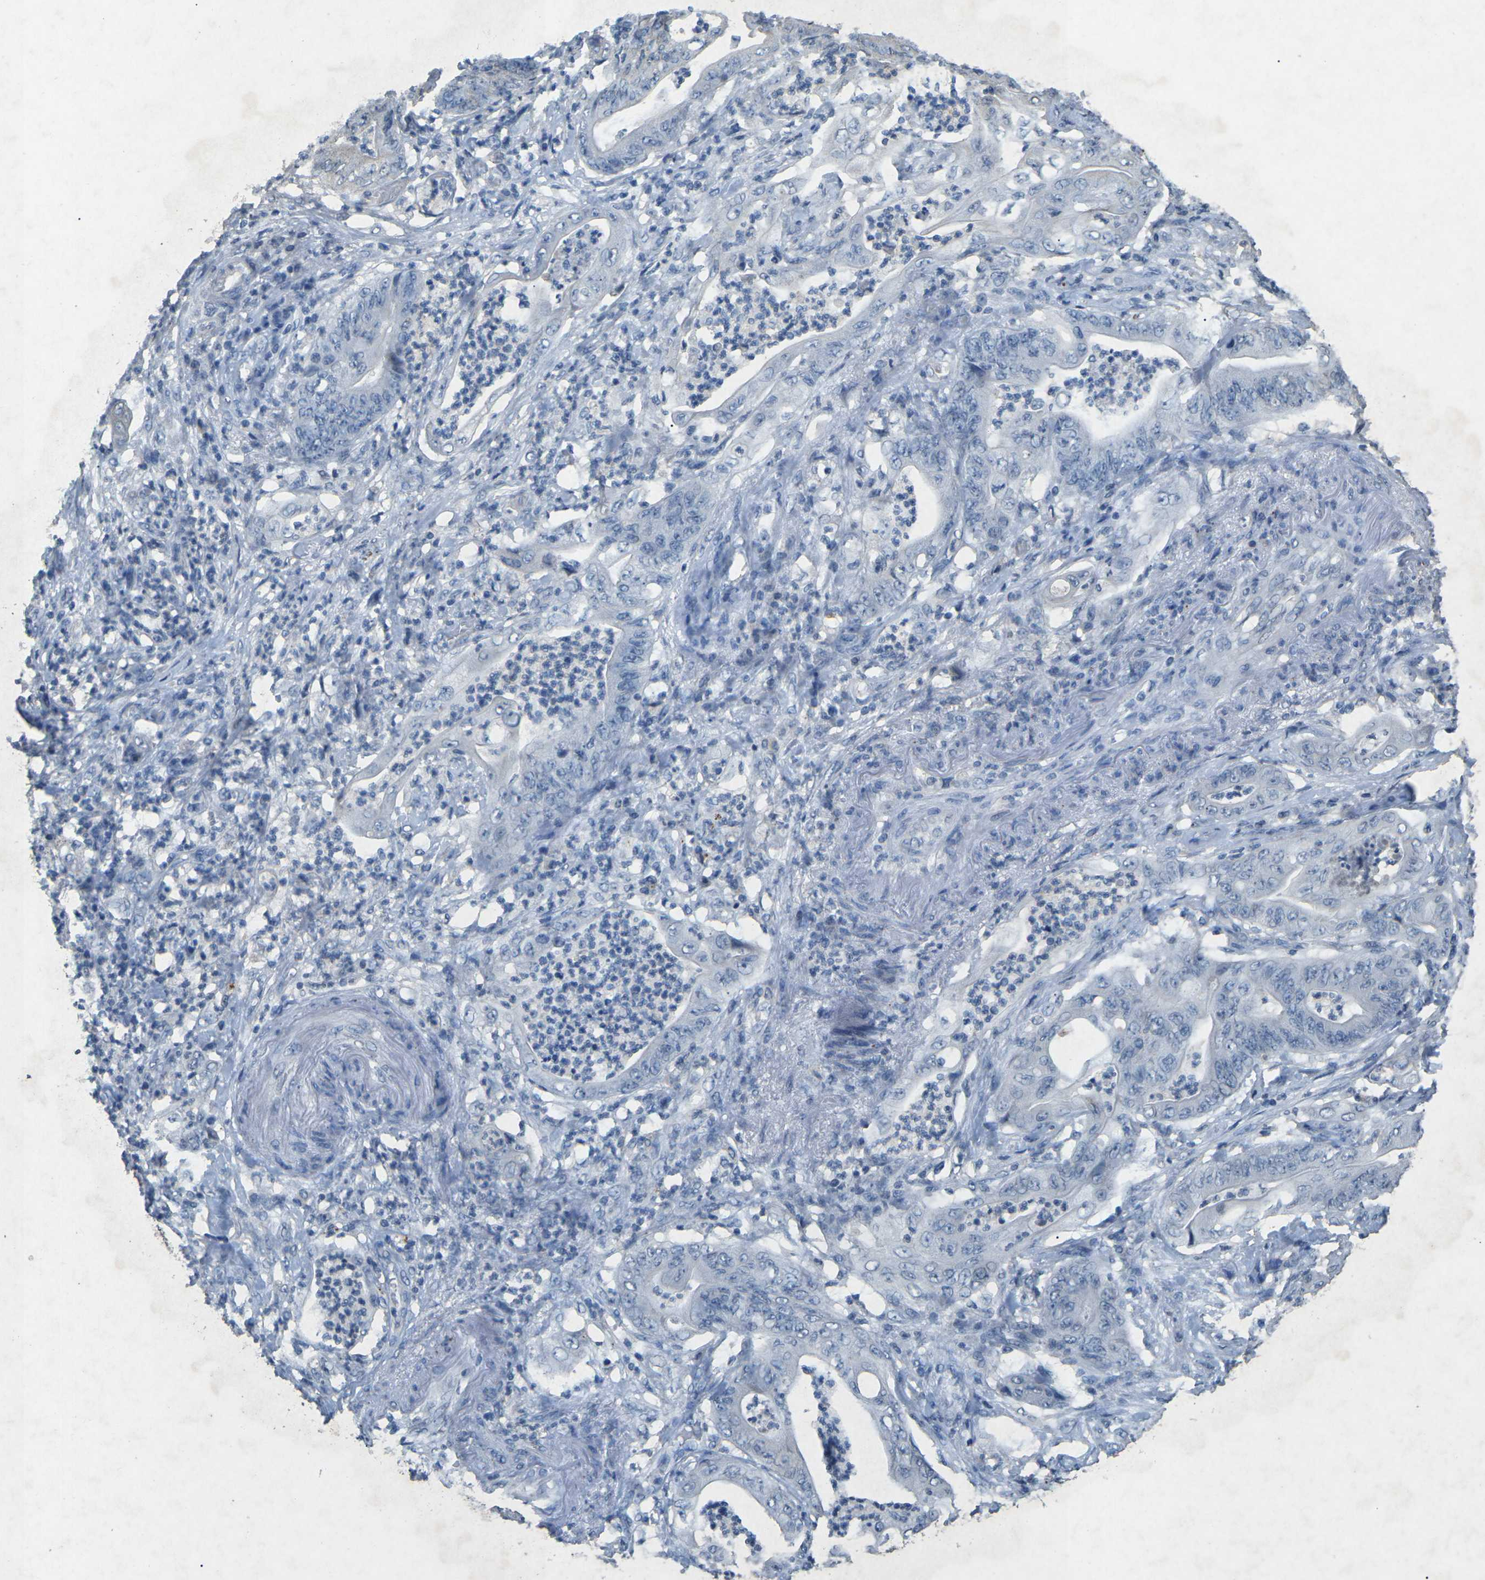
{"staining": {"intensity": "negative", "quantity": "none", "location": "none"}, "tissue": "stomach cancer", "cell_type": "Tumor cells", "image_type": "cancer", "snomed": [{"axis": "morphology", "description": "Adenocarcinoma, NOS"}, {"axis": "topography", "description": "Stomach"}], "caption": "Tumor cells are negative for brown protein staining in stomach adenocarcinoma.", "gene": "A1BG", "patient": {"sex": "female", "age": 73}}